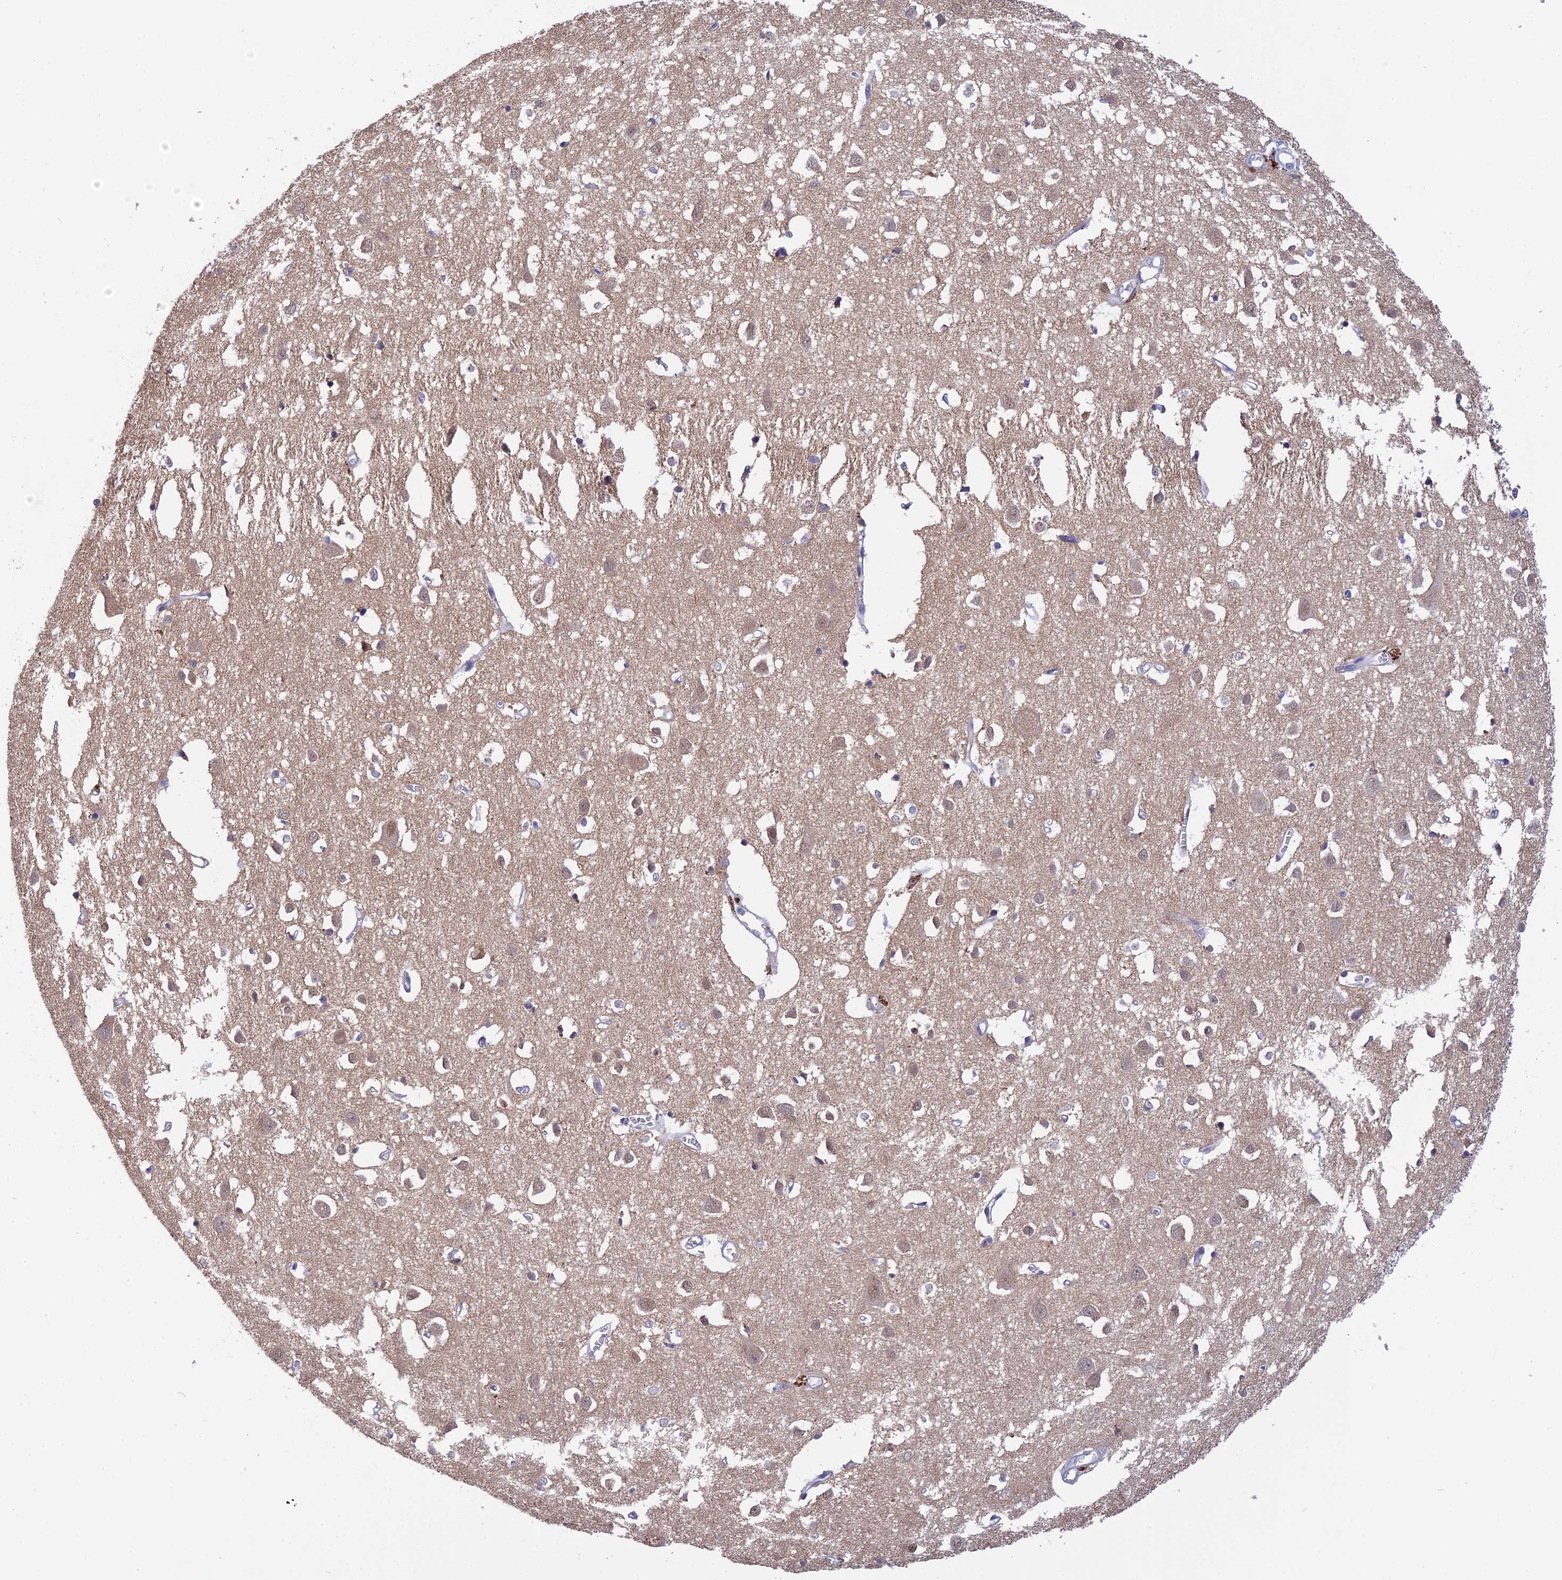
{"staining": {"intensity": "negative", "quantity": "none", "location": "none"}, "tissue": "cerebral cortex", "cell_type": "Endothelial cells", "image_type": "normal", "snomed": [{"axis": "morphology", "description": "Normal tissue, NOS"}, {"axis": "topography", "description": "Cerebral cortex"}], "caption": "Immunohistochemistry (IHC) of unremarkable cerebral cortex exhibits no expression in endothelial cells.", "gene": "KCTD14", "patient": {"sex": "female", "age": 64}}